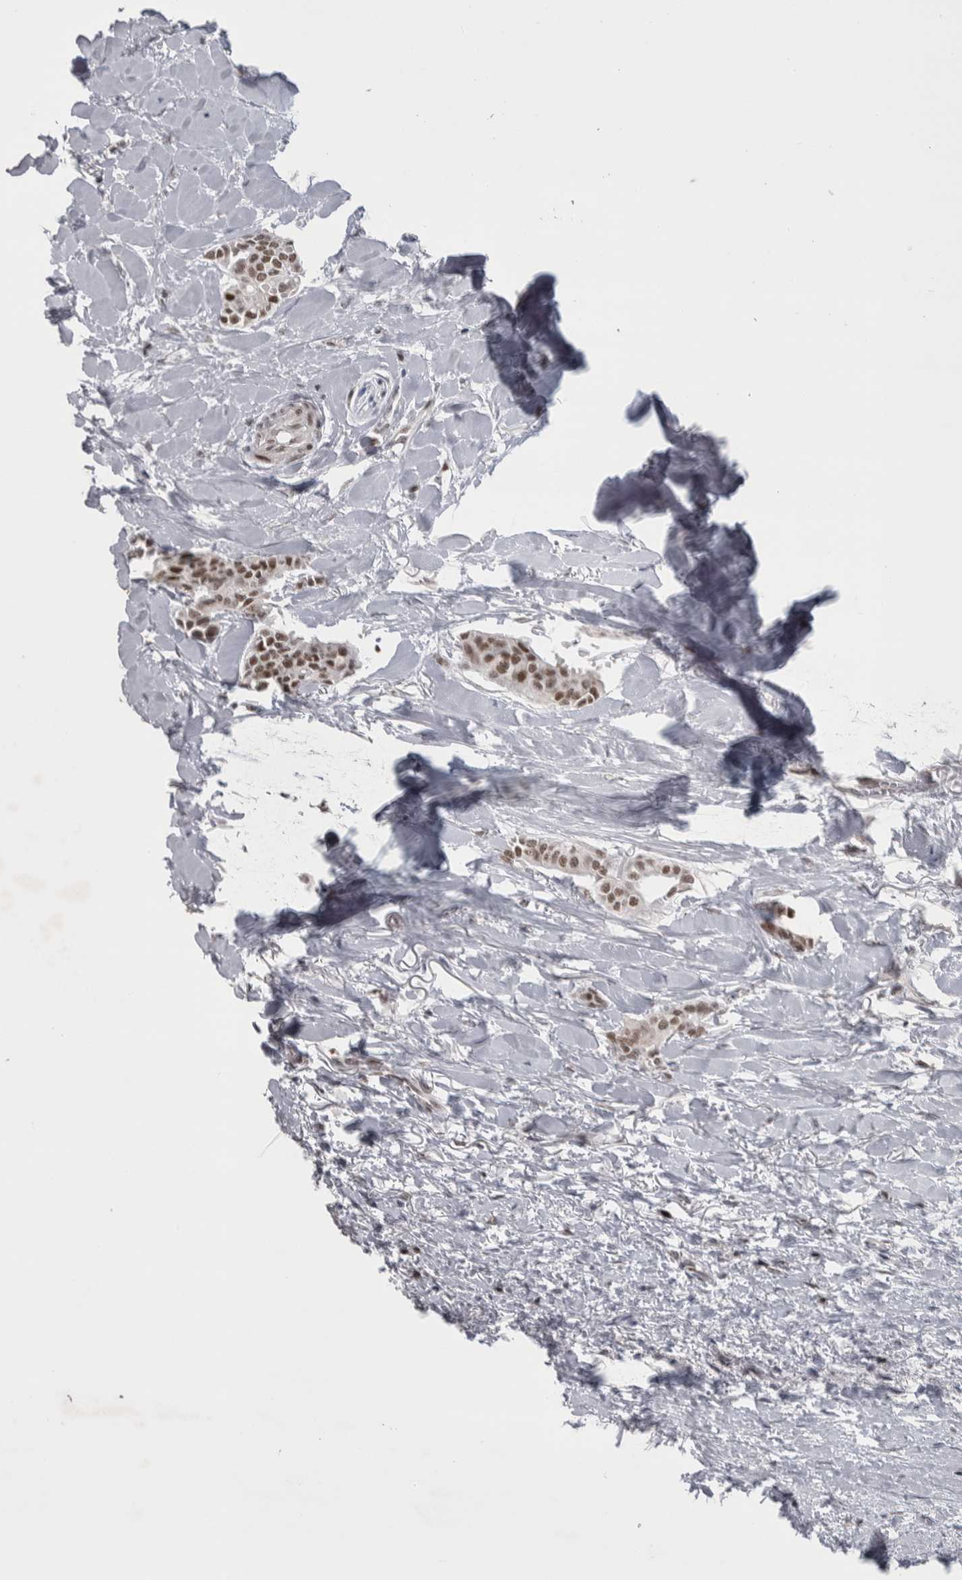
{"staining": {"intensity": "strong", "quantity": ">75%", "location": "nuclear"}, "tissue": "head and neck cancer", "cell_type": "Tumor cells", "image_type": "cancer", "snomed": [{"axis": "morphology", "description": "Adenocarcinoma, NOS"}, {"axis": "topography", "description": "Salivary gland"}, {"axis": "topography", "description": "Head-Neck"}], "caption": "High-power microscopy captured an immunohistochemistry (IHC) photomicrograph of head and neck cancer, revealing strong nuclear expression in about >75% of tumor cells.", "gene": "HEXIM2", "patient": {"sex": "female", "age": 59}}